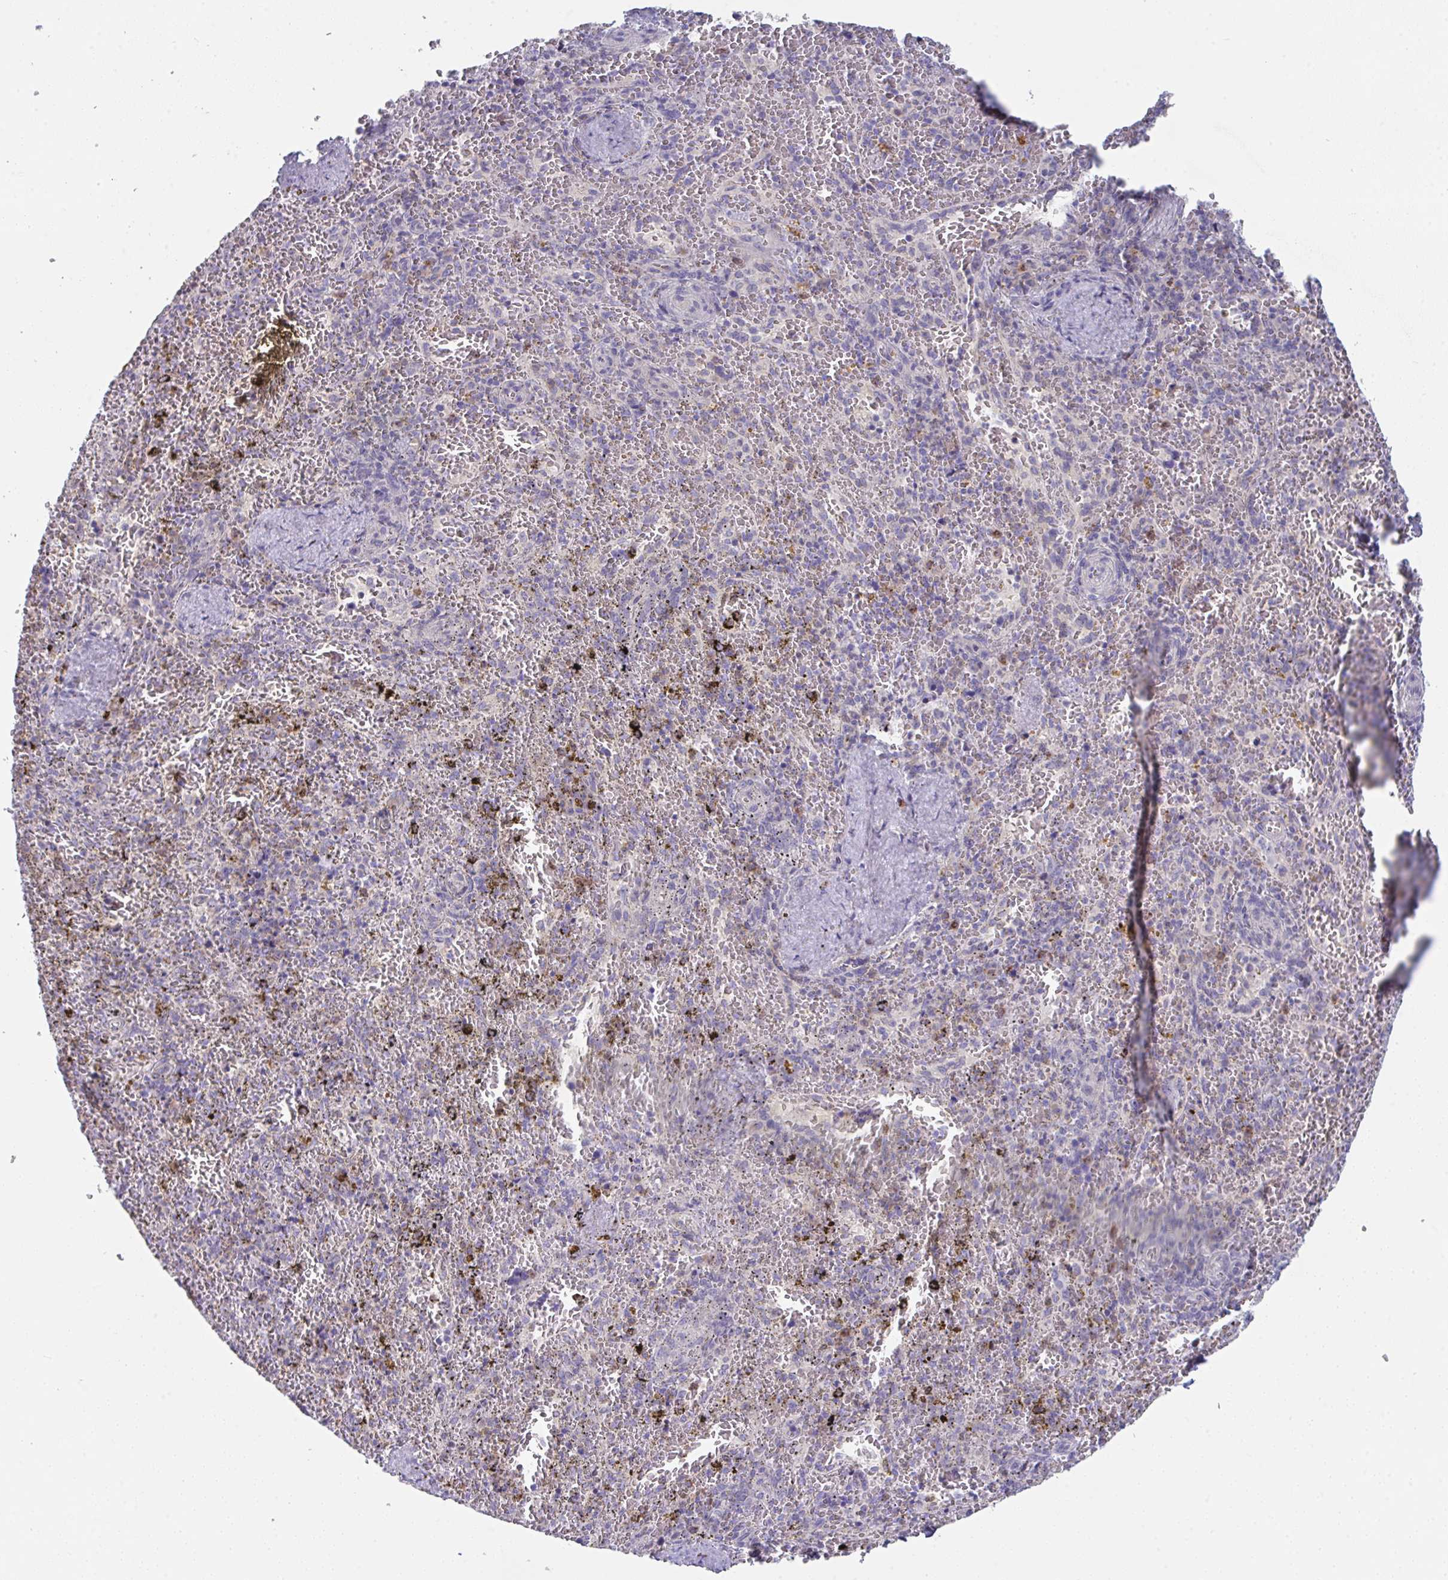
{"staining": {"intensity": "moderate", "quantity": "<25%", "location": "cytoplasmic/membranous"}, "tissue": "spleen", "cell_type": "Cells in red pulp", "image_type": "normal", "snomed": [{"axis": "morphology", "description": "Normal tissue, NOS"}, {"axis": "topography", "description": "Spleen"}], "caption": "DAB immunohistochemical staining of unremarkable spleen displays moderate cytoplasmic/membranous protein expression in approximately <25% of cells in red pulp.", "gene": "HGFAC", "patient": {"sex": "female", "age": 50}}